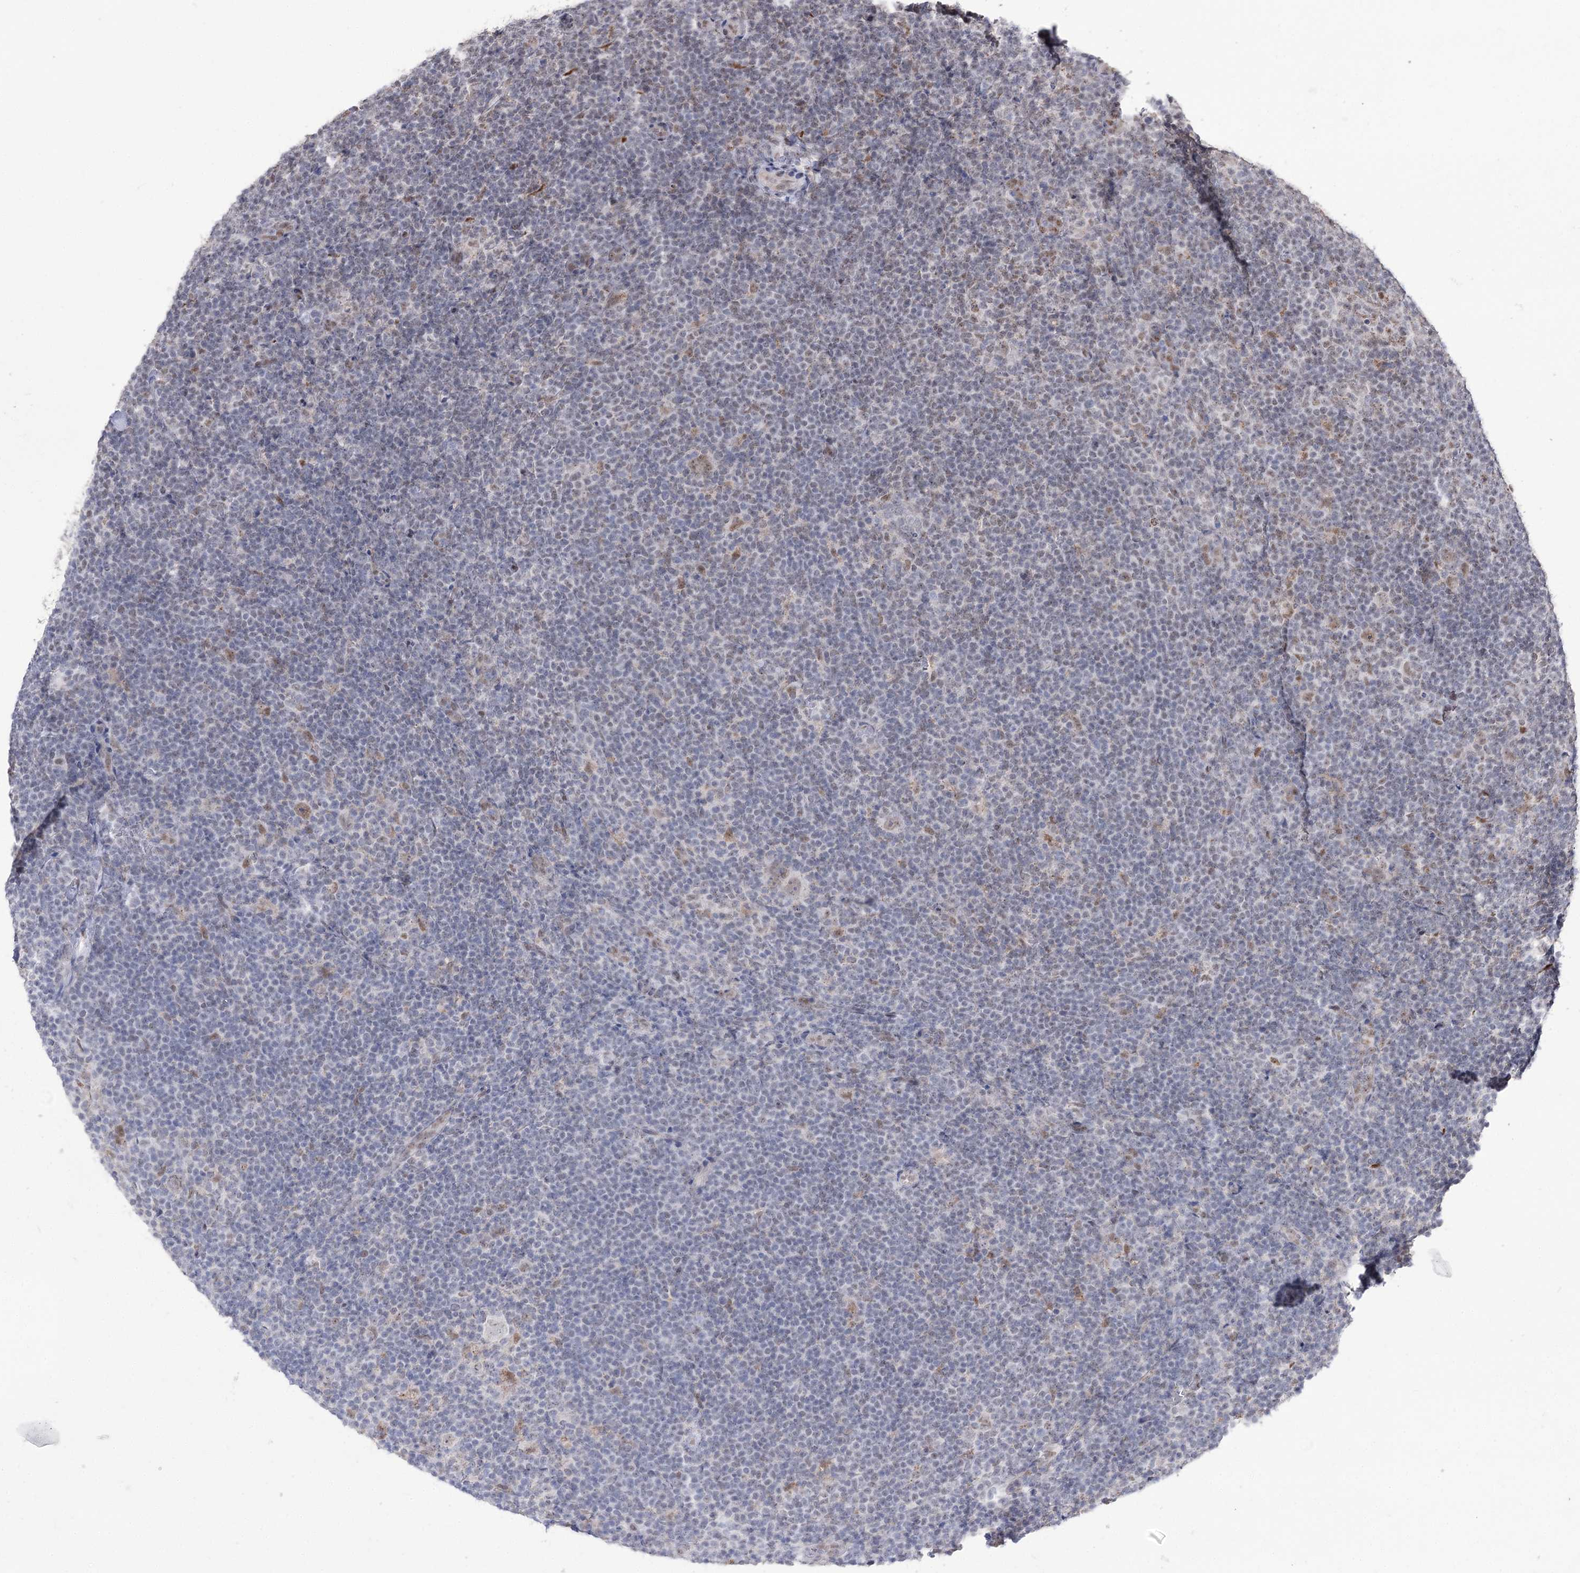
{"staining": {"intensity": "weak", "quantity": "<25%", "location": "nuclear"}, "tissue": "lymphoma", "cell_type": "Tumor cells", "image_type": "cancer", "snomed": [{"axis": "morphology", "description": "Hodgkin's disease, NOS"}, {"axis": "topography", "description": "Lymph node"}], "caption": "Immunohistochemistry photomicrograph of neoplastic tissue: Hodgkin's disease stained with DAB (3,3'-diaminobenzidine) exhibits no significant protein staining in tumor cells. Nuclei are stained in blue.", "gene": "VGLL4", "patient": {"sex": "female", "age": 57}}